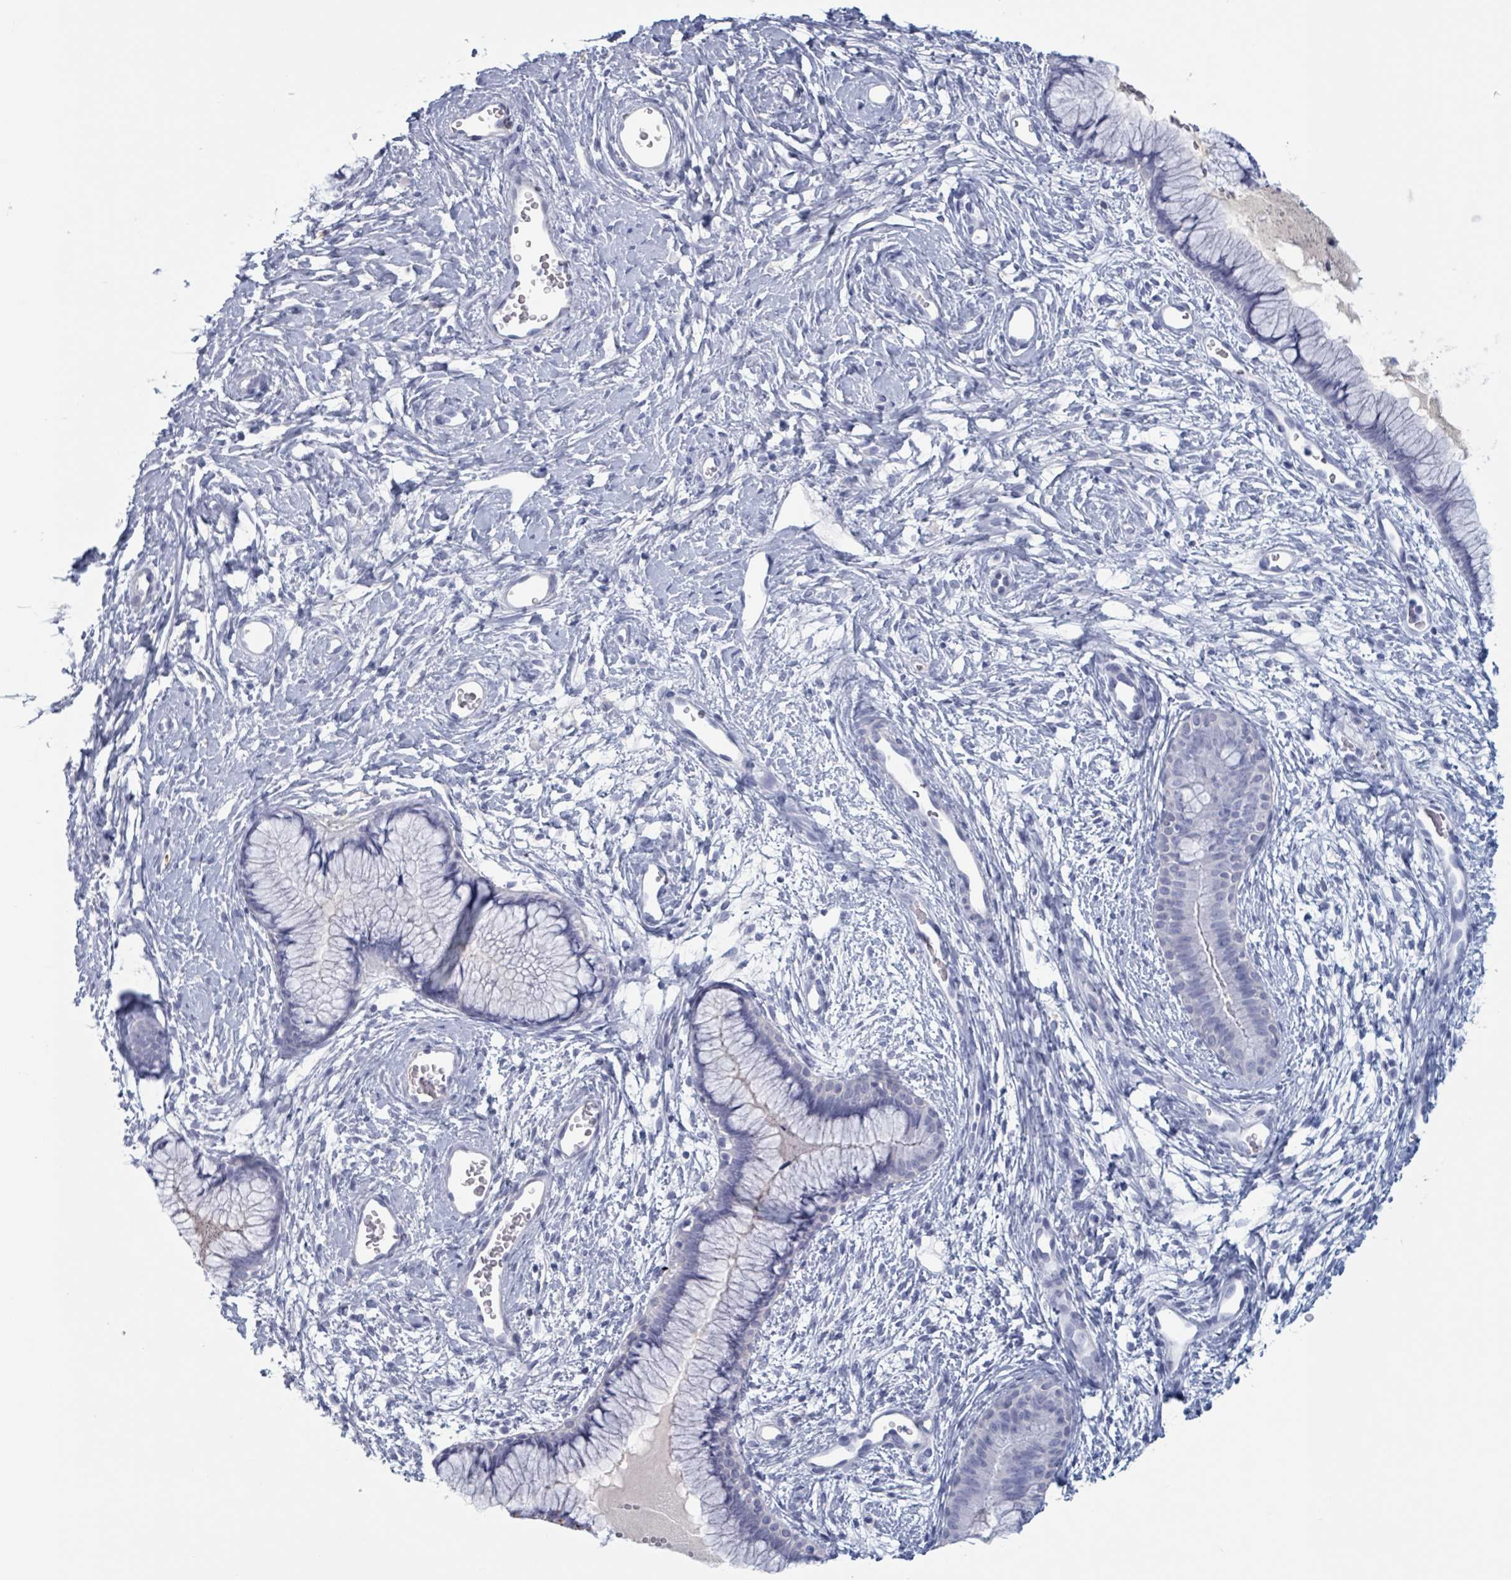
{"staining": {"intensity": "negative", "quantity": "none", "location": "none"}, "tissue": "cervix", "cell_type": "Glandular cells", "image_type": "normal", "snomed": [{"axis": "morphology", "description": "Normal tissue, NOS"}, {"axis": "topography", "description": "Cervix"}], "caption": "This is a photomicrograph of IHC staining of benign cervix, which shows no positivity in glandular cells. (DAB immunohistochemistry (IHC), high magnification).", "gene": "KLK4", "patient": {"sex": "female", "age": 42}}